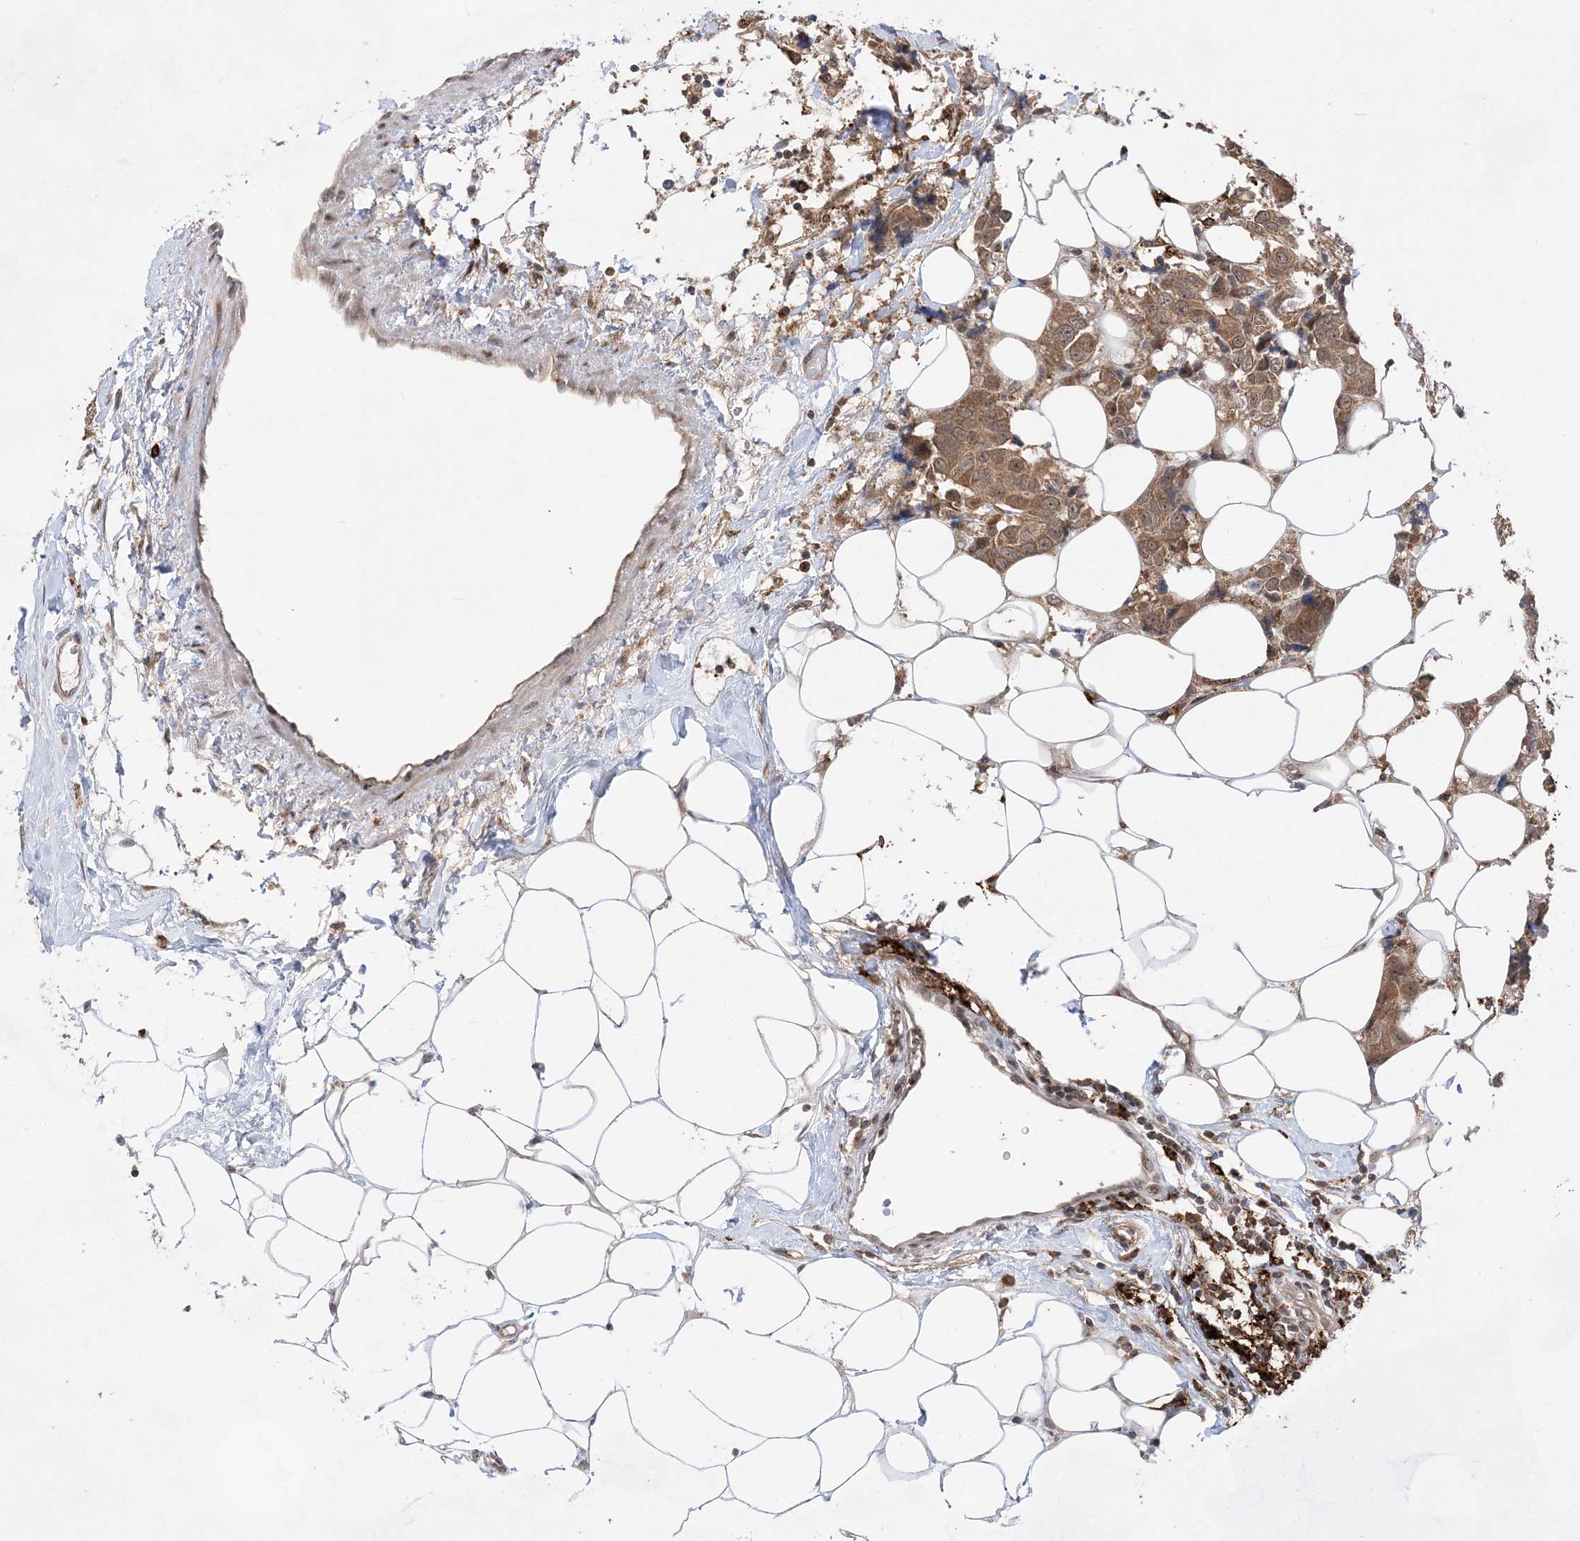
{"staining": {"intensity": "moderate", "quantity": ">75%", "location": "cytoplasmic/membranous"}, "tissue": "breast cancer", "cell_type": "Tumor cells", "image_type": "cancer", "snomed": [{"axis": "morphology", "description": "Normal tissue, NOS"}, {"axis": "morphology", "description": "Duct carcinoma"}, {"axis": "topography", "description": "Breast"}], "caption": "Human breast cancer (infiltrating ductal carcinoma) stained with a protein marker demonstrates moderate staining in tumor cells.", "gene": "ANAPC15", "patient": {"sex": "female", "age": 39}}